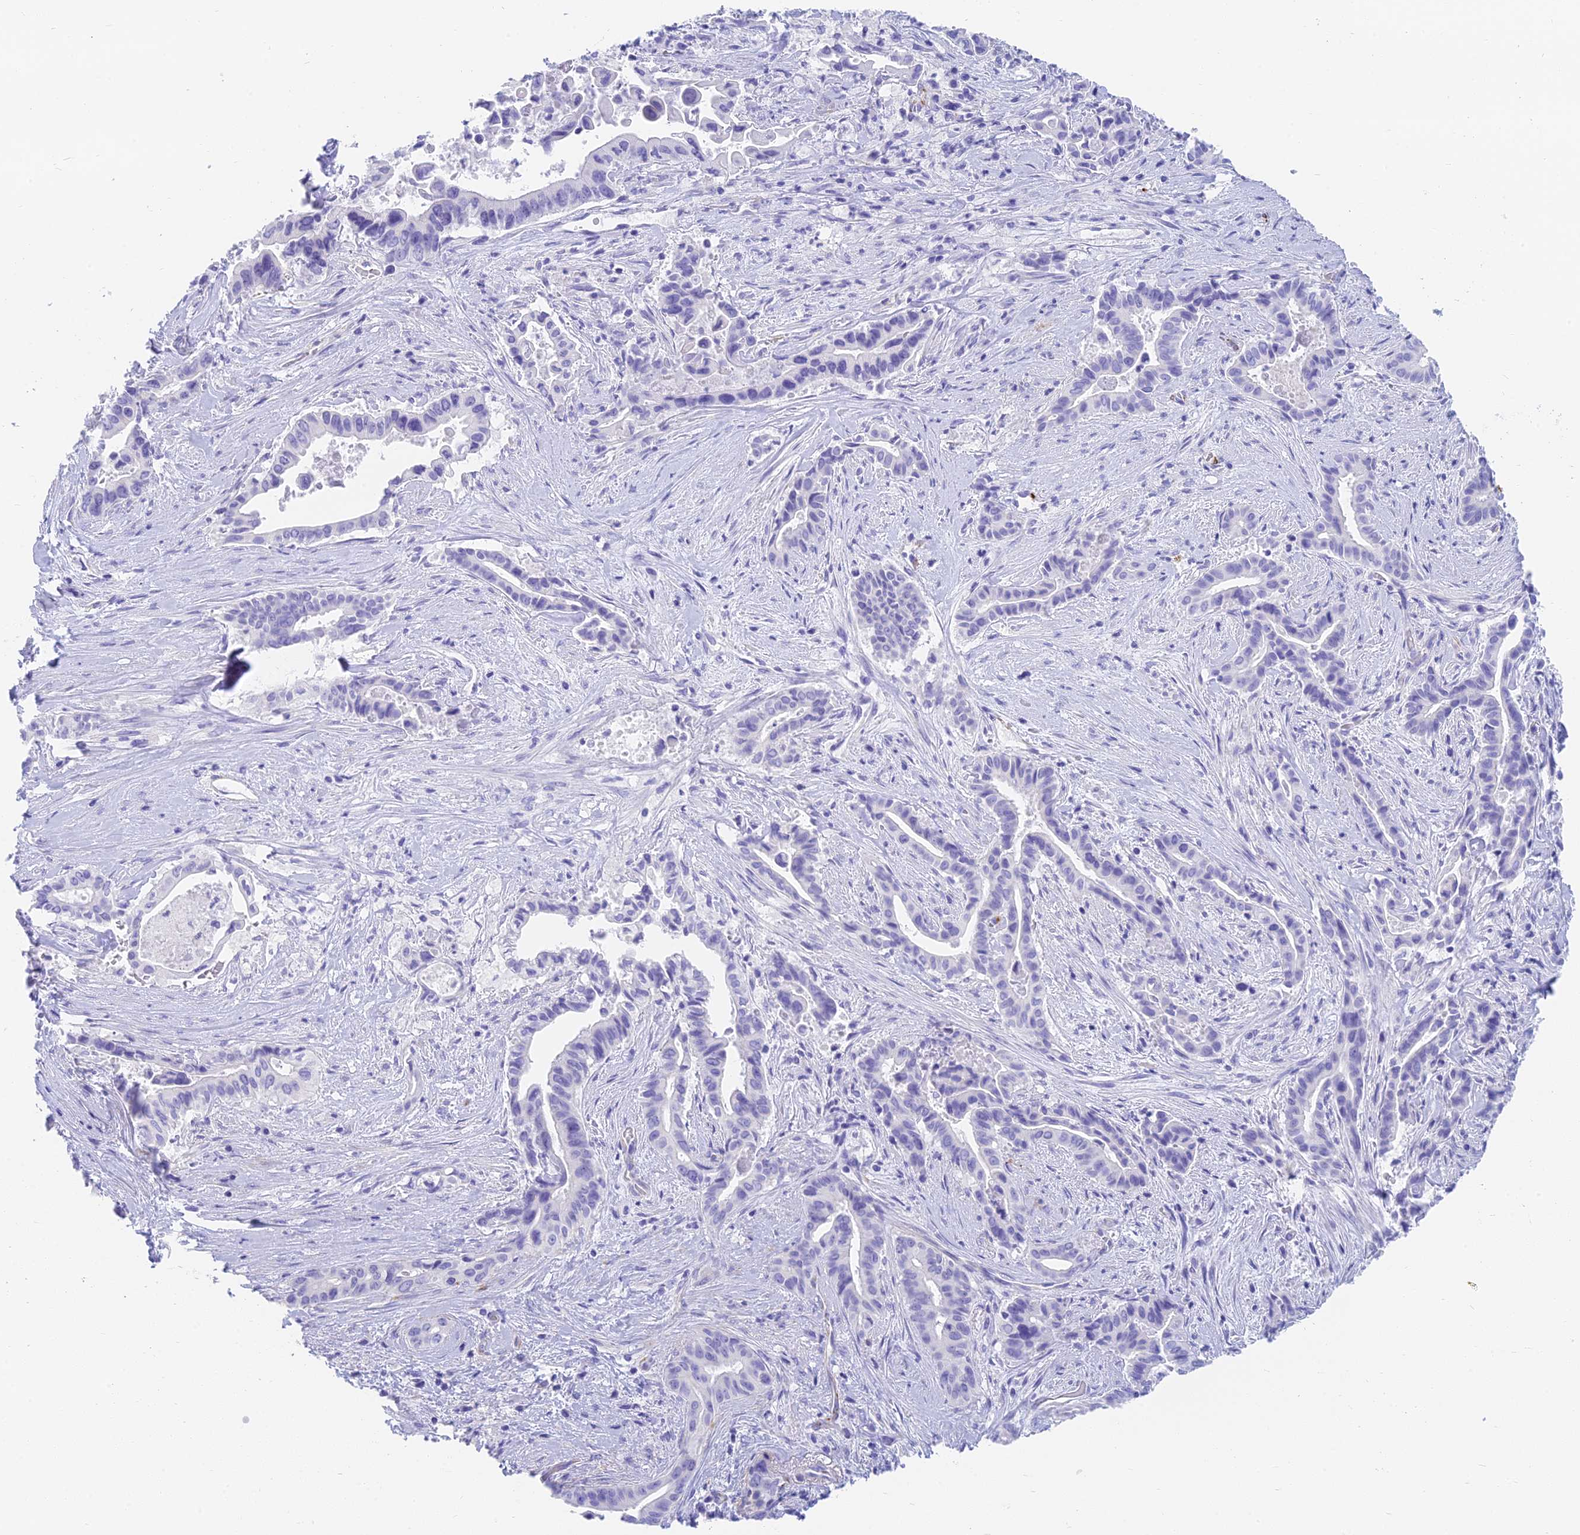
{"staining": {"intensity": "negative", "quantity": "none", "location": "none"}, "tissue": "pancreatic cancer", "cell_type": "Tumor cells", "image_type": "cancer", "snomed": [{"axis": "morphology", "description": "Adenocarcinoma, NOS"}, {"axis": "topography", "description": "Pancreas"}], "caption": "Immunohistochemistry (IHC) of human pancreatic adenocarcinoma reveals no staining in tumor cells.", "gene": "SLC36A2", "patient": {"sex": "female", "age": 77}}